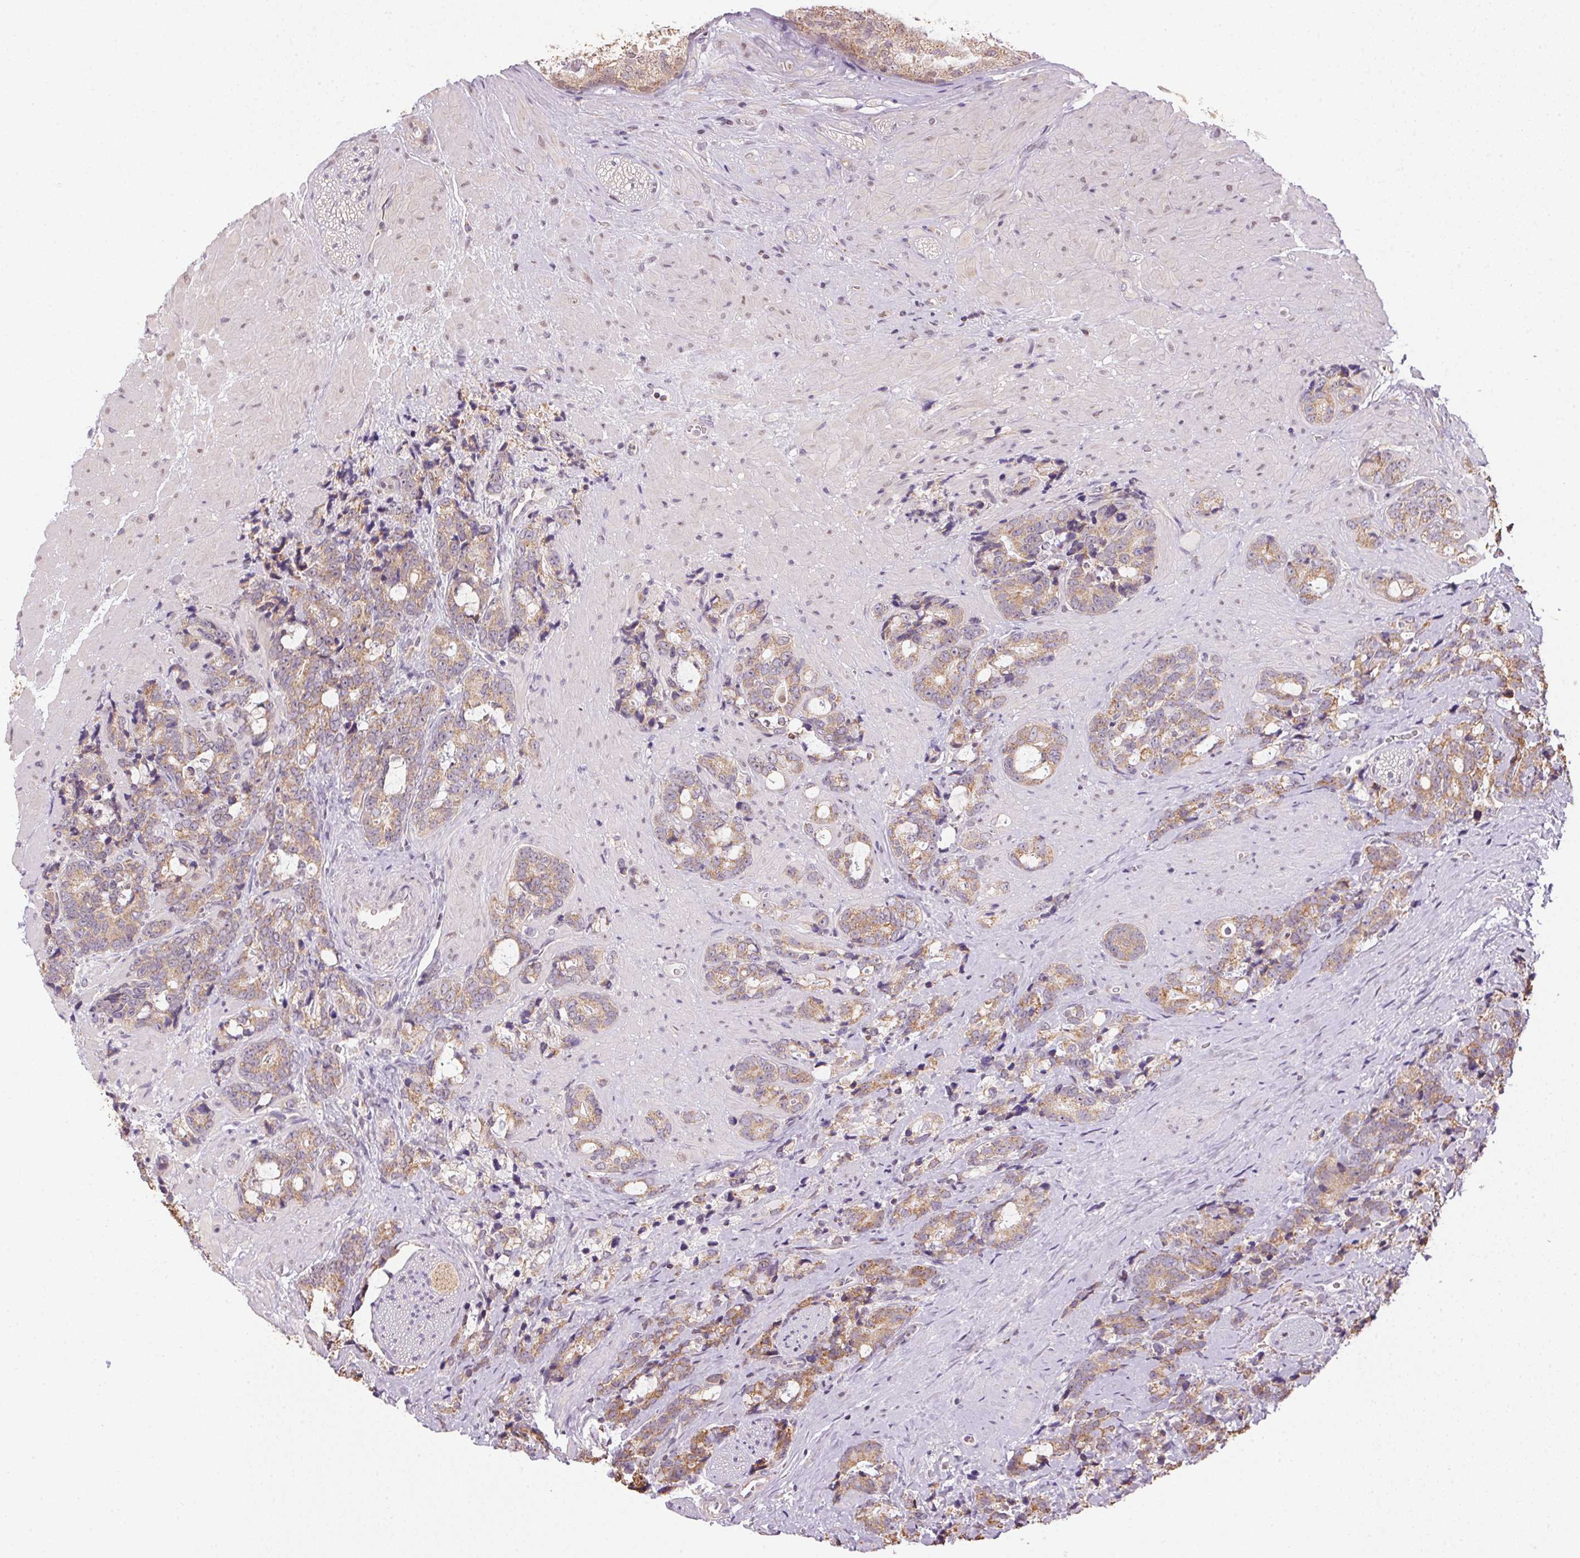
{"staining": {"intensity": "weak", "quantity": ">75%", "location": "cytoplasmic/membranous"}, "tissue": "prostate cancer", "cell_type": "Tumor cells", "image_type": "cancer", "snomed": [{"axis": "morphology", "description": "Adenocarcinoma, High grade"}, {"axis": "topography", "description": "Prostate"}], "caption": "This is an image of immunohistochemistry (IHC) staining of high-grade adenocarcinoma (prostate), which shows weak positivity in the cytoplasmic/membranous of tumor cells.", "gene": "SC5D", "patient": {"sex": "male", "age": 74}}